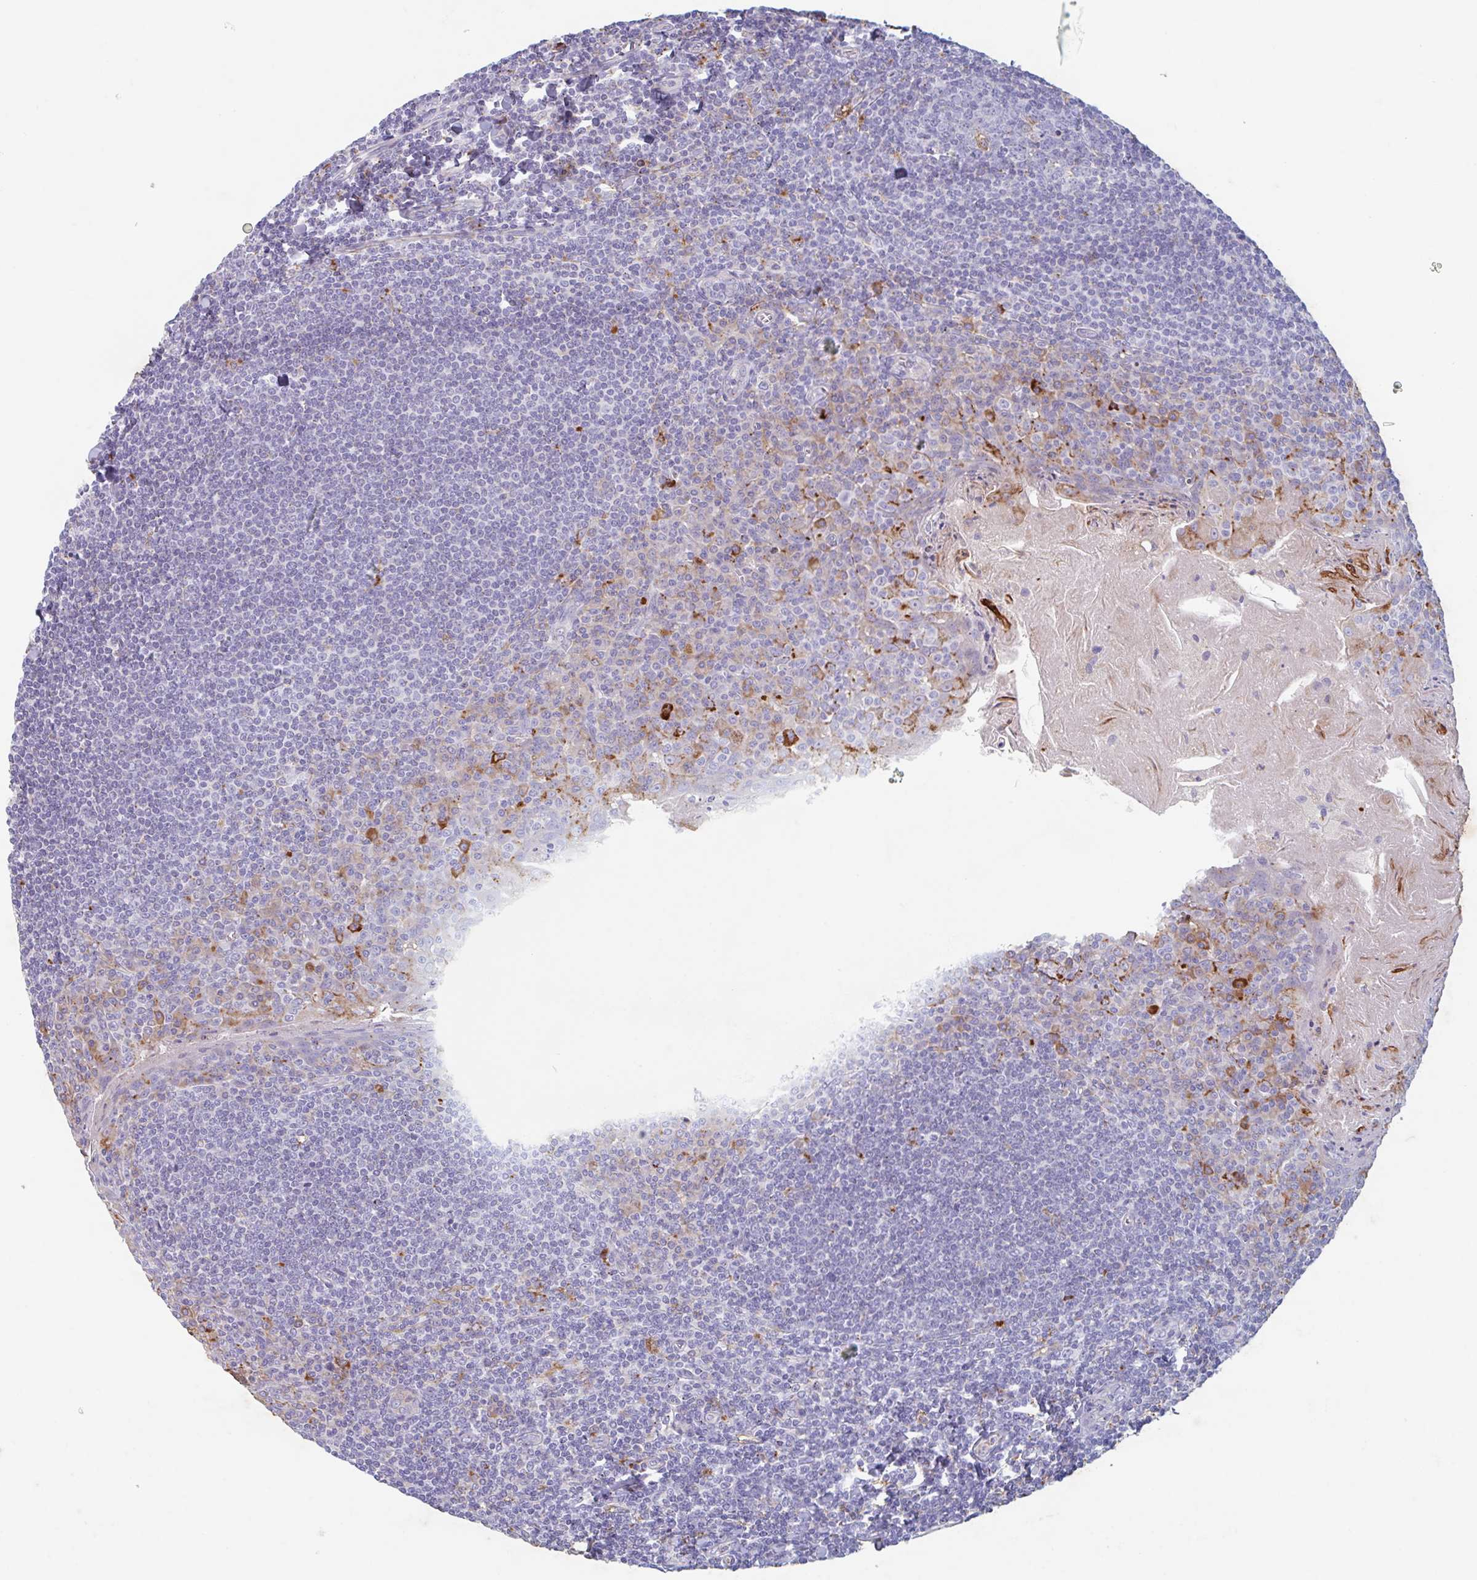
{"staining": {"intensity": "moderate", "quantity": "<25%", "location": "cytoplasmic/membranous"}, "tissue": "tonsil", "cell_type": "Germinal center cells", "image_type": "normal", "snomed": [{"axis": "morphology", "description": "Normal tissue, NOS"}, {"axis": "topography", "description": "Tonsil"}], "caption": "Protein analysis of unremarkable tonsil shows moderate cytoplasmic/membranous staining in approximately <25% of germinal center cells.", "gene": "MANBA", "patient": {"sex": "male", "age": 27}}